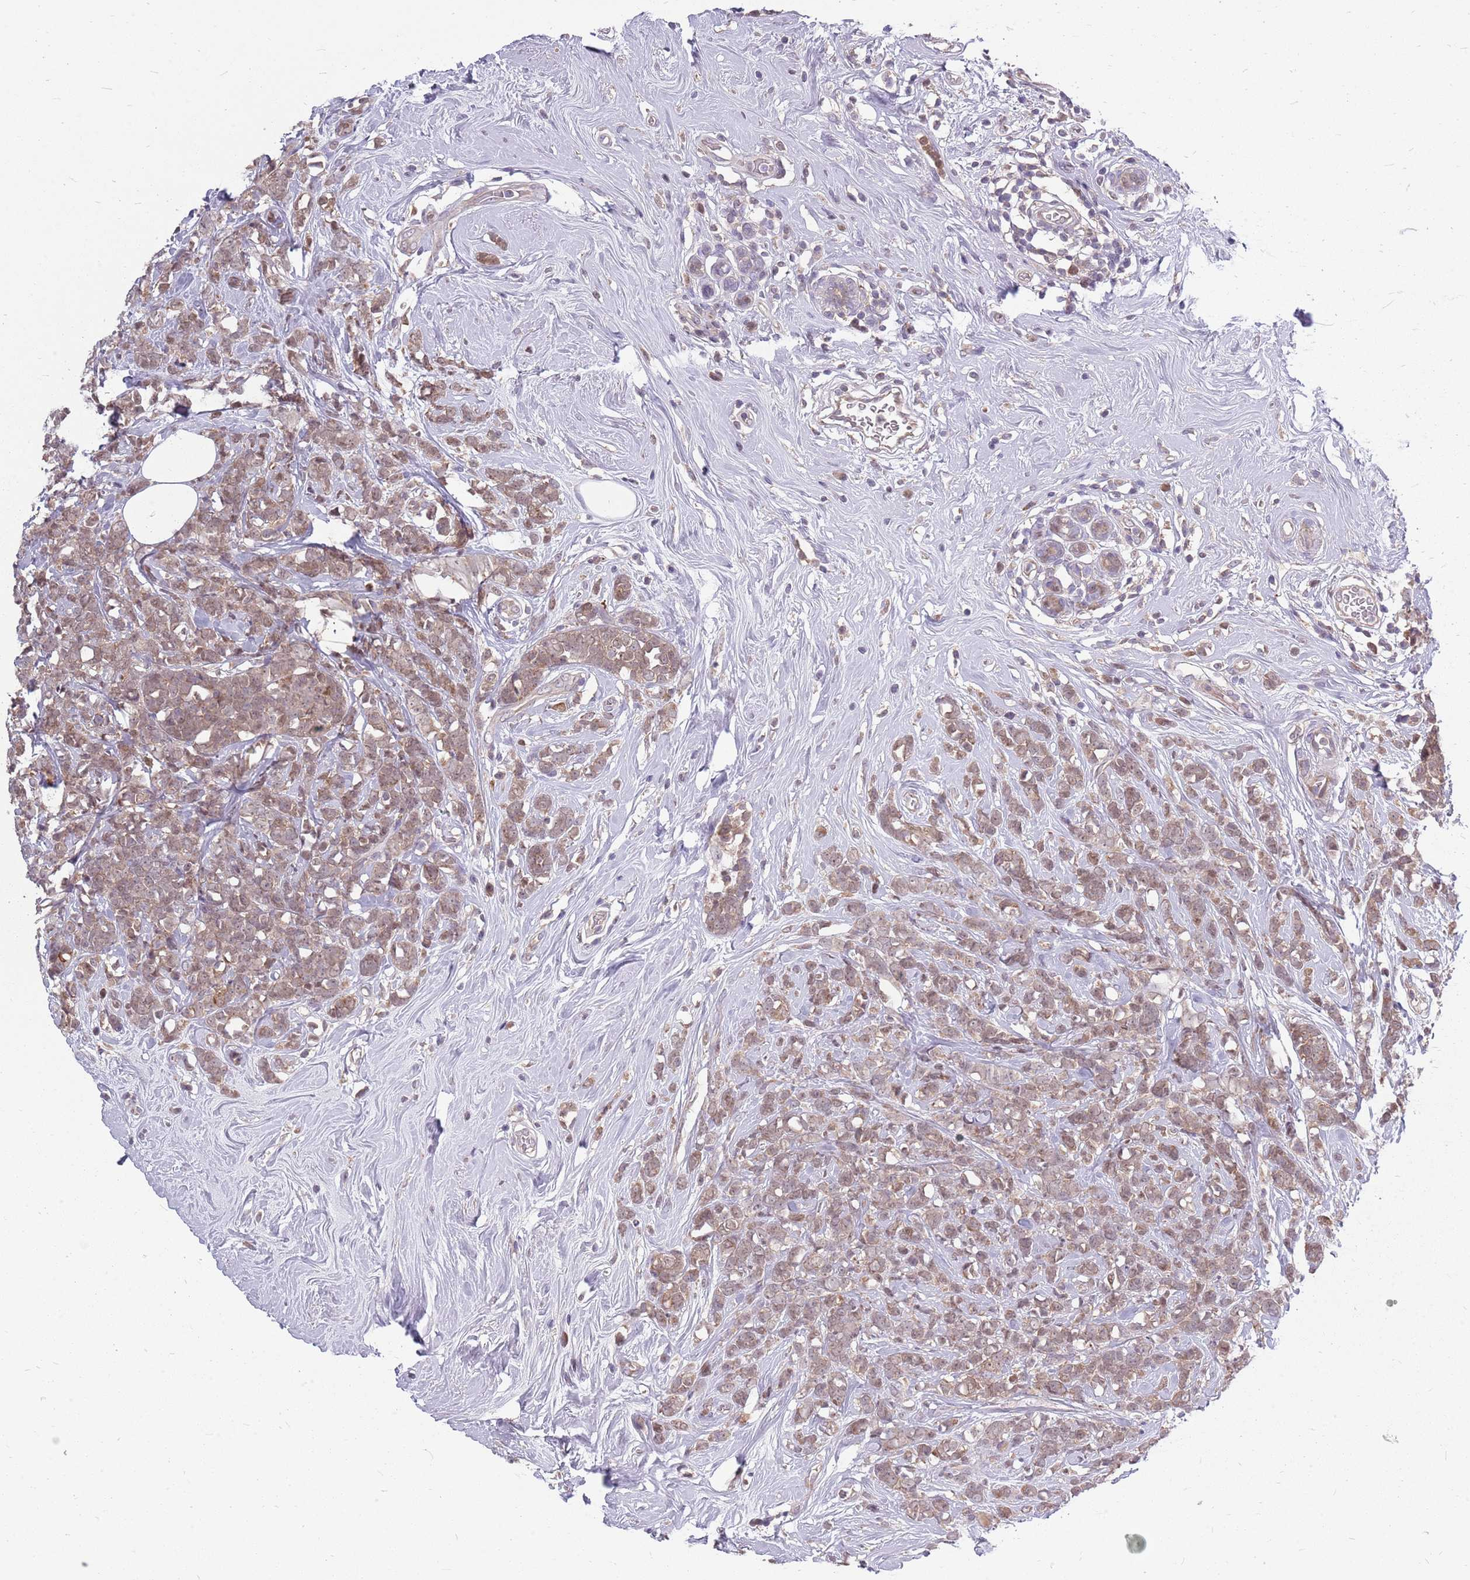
{"staining": {"intensity": "moderate", "quantity": ">75%", "location": "cytoplasmic/membranous"}, "tissue": "breast cancer", "cell_type": "Tumor cells", "image_type": "cancer", "snomed": [{"axis": "morphology", "description": "Lobular carcinoma"}, {"axis": "topography", "description": "Breast"}], "caption": "This histopathology image displays immunohistochemistry staining of lobular carcinoma (breast), with medium moderate cytoplasmic/membranous staining in approximately >75% of tumor cells.", "gene": "PPP1R27", "patient": {"sex": "female", "age": 58}}